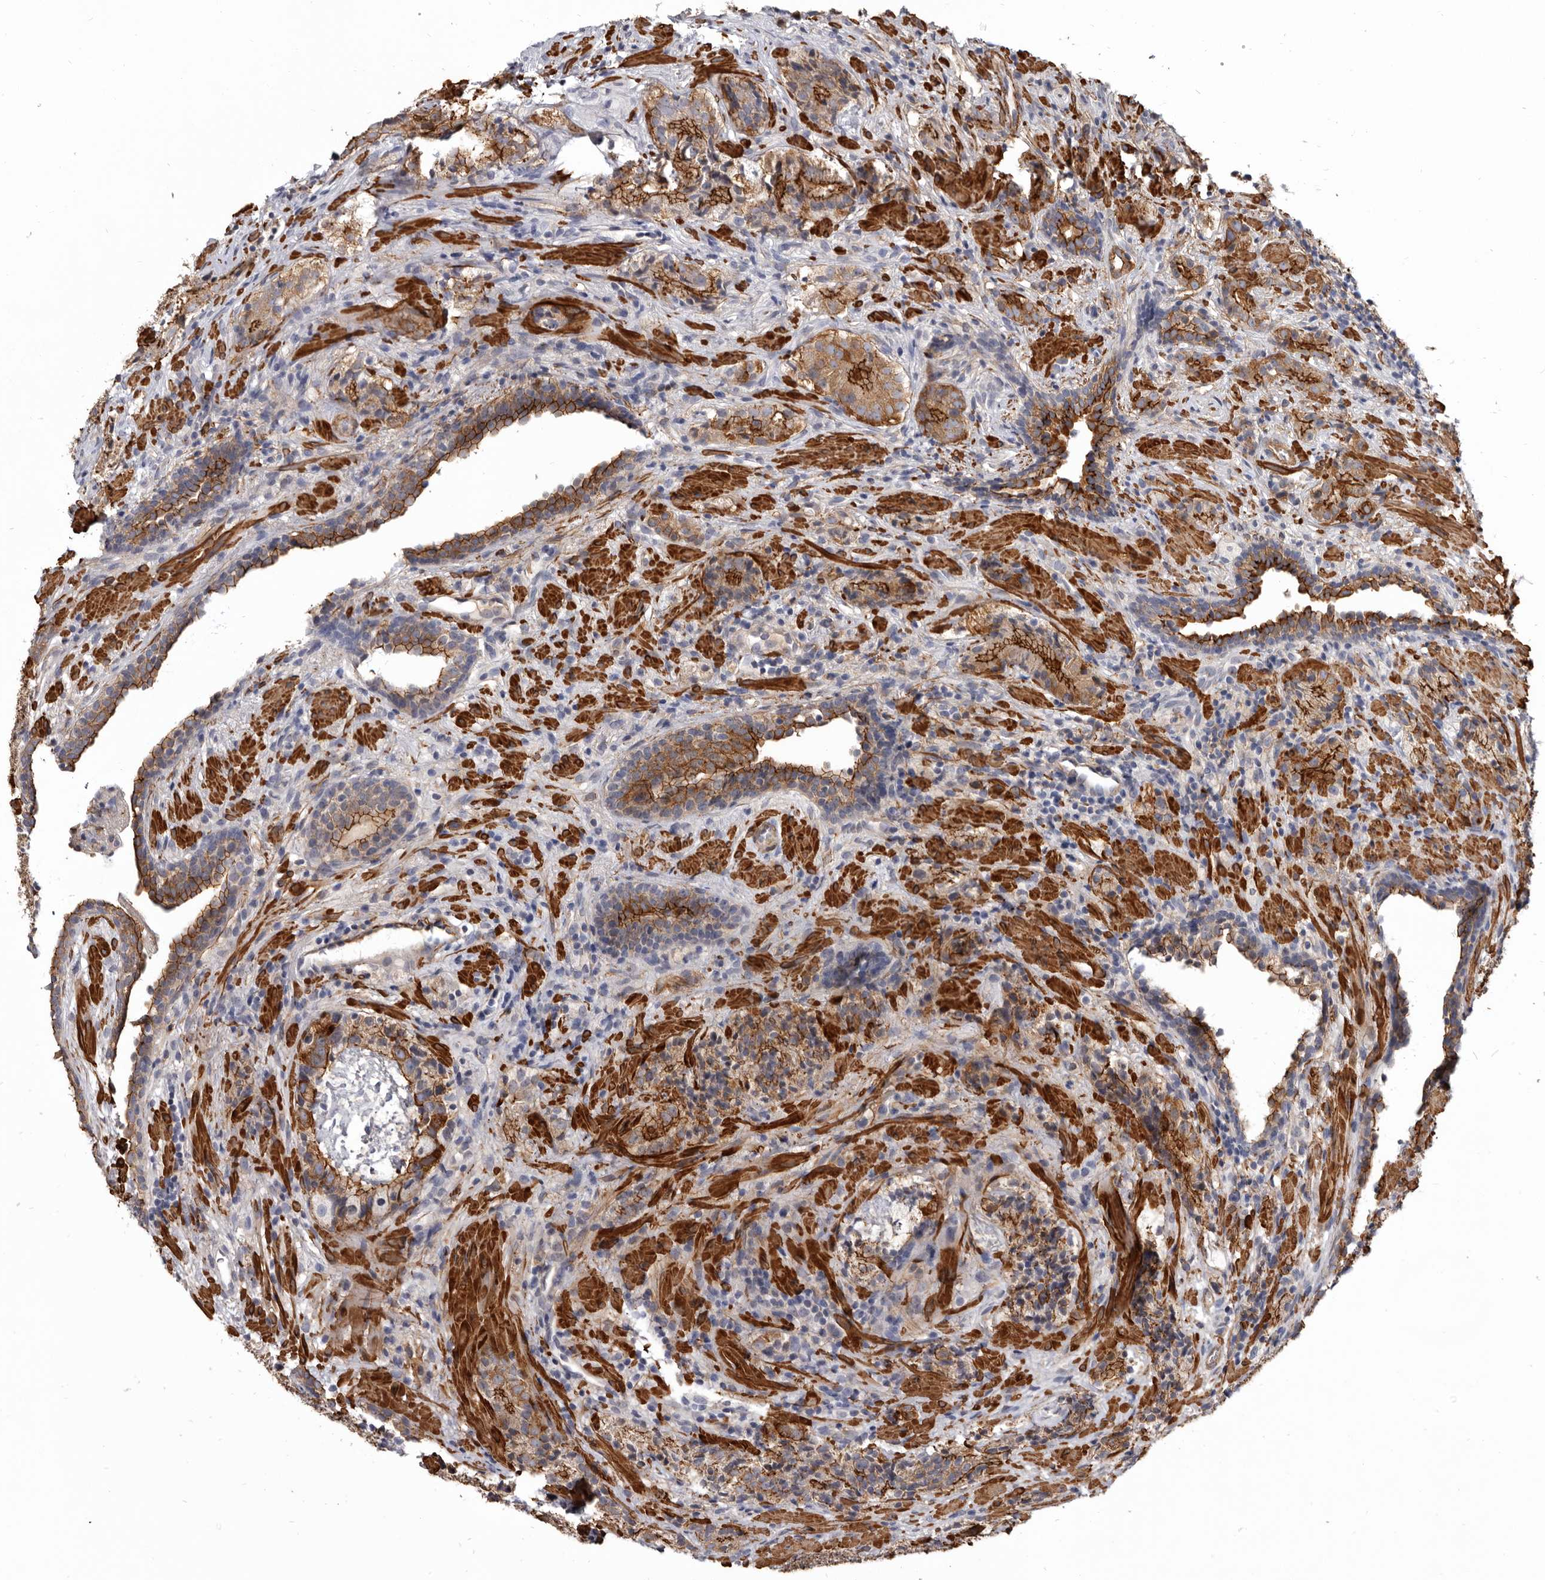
{"staining": {"intensity": "strong", "quantity": ">75%", "location": "cytoplasmic/membranous"}, "tissue": "prostate cancer", "cell_type": "Tumor cells", "image_type": "cancer", "snomed": [{"axis": "morphology", "description": "Adenocarcinoma, High grade"}, {"axis": "topography", "description": "Prostate"}], "caption": "Protein staining of prostate cancer (high-grade adenocarcinoma) tissue shows strong cytoplasmic/membranous positivity in approximately >75% of tumor cells.", "gene": "CGN", "patient": {"sex": "male", "age": 56}}